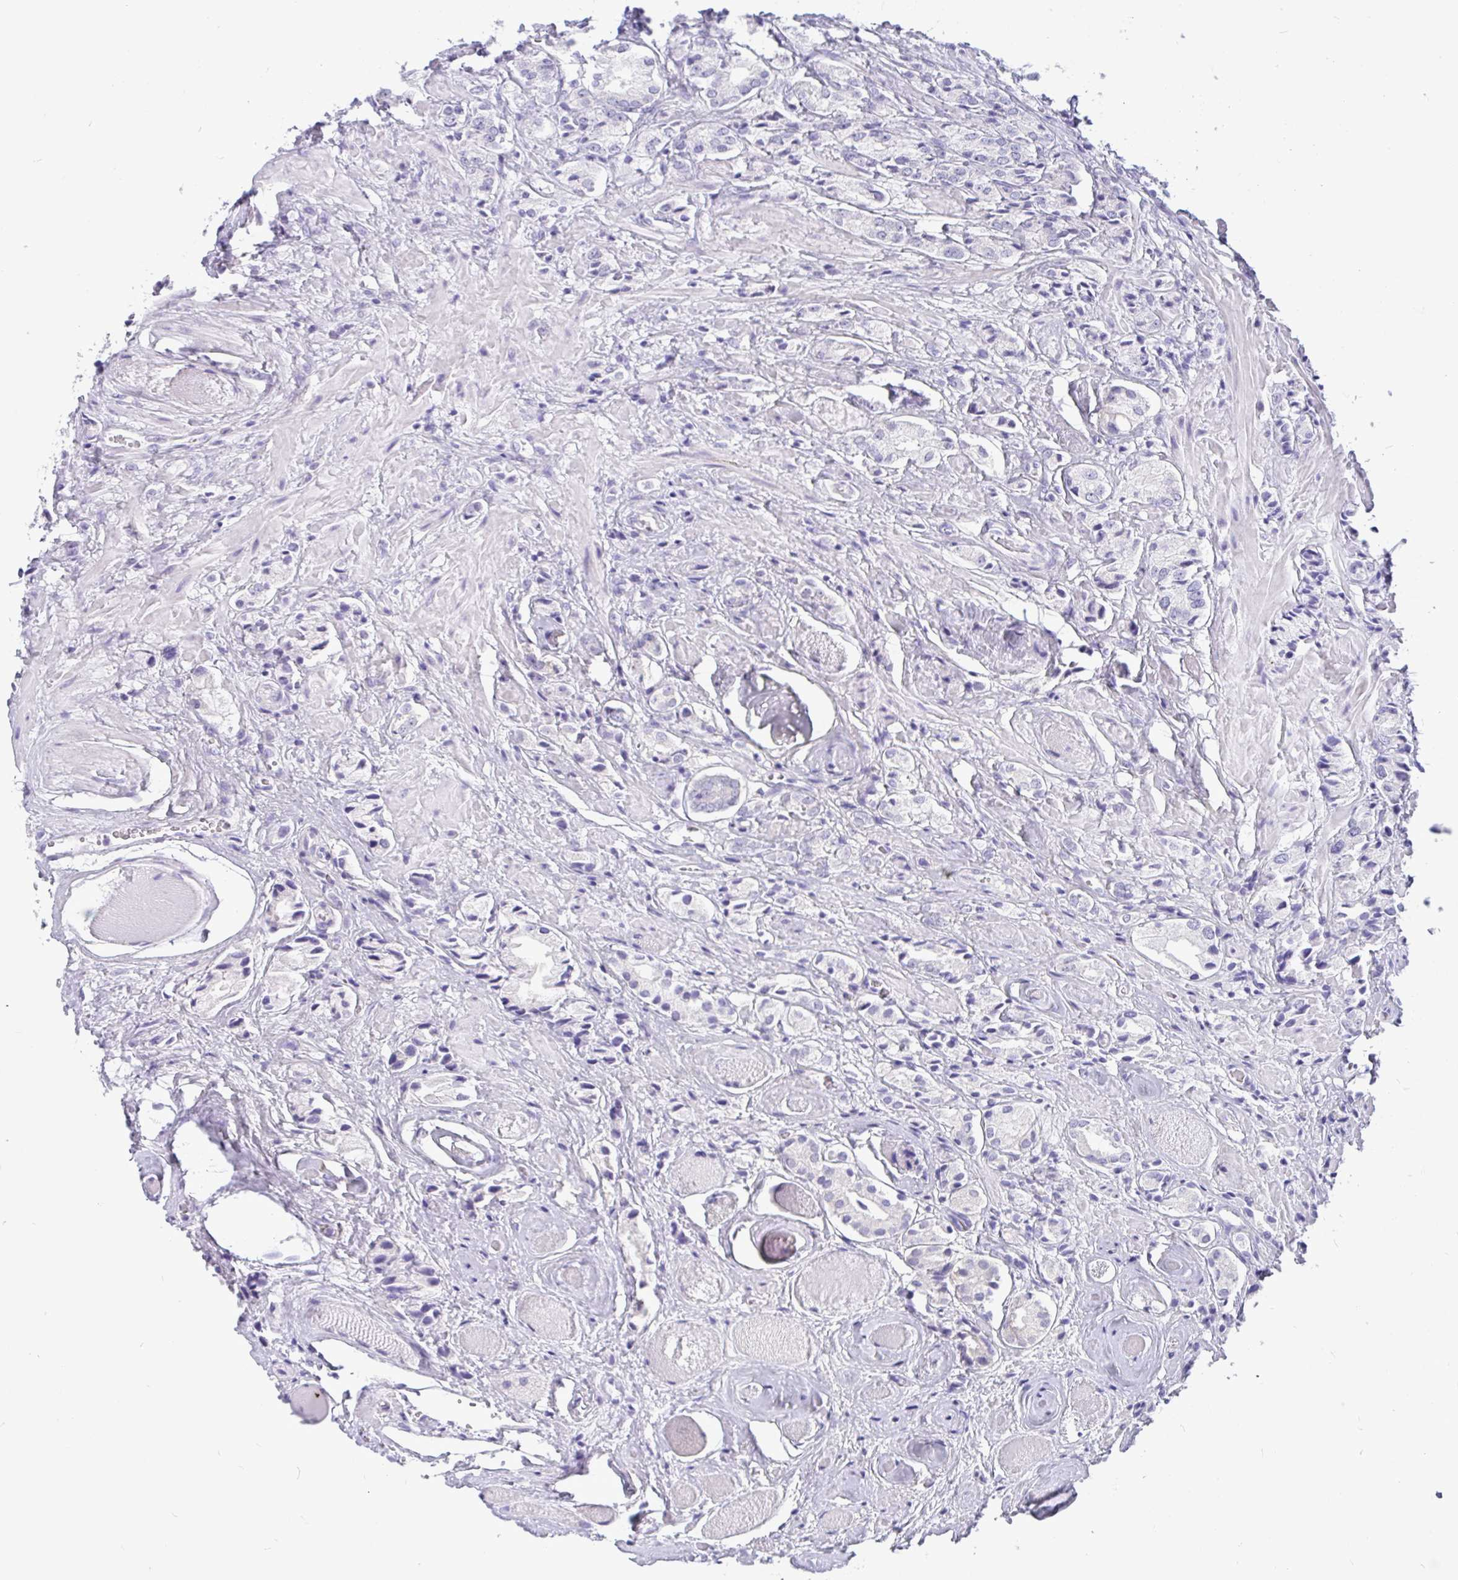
{"staining": {"intensity": "negative", "quantity": "none", "location": "none"}, "tissue": "prostate cancer", "cell_type": "Tumor cells", "image_type": "cancer", "snomed": [{"axis": "morphology", "description": "Adenocarcinoma, High grade"}, {"axis": "topography", "description": "Prostate and seminal vesicle, NOS"}], "caption": "Immunohistochemistry (IHC) of prostate cancer shows no staining in tumor cells.", "gene": "KIAA2013", "patient": {"sex": "male", "age": 64}}